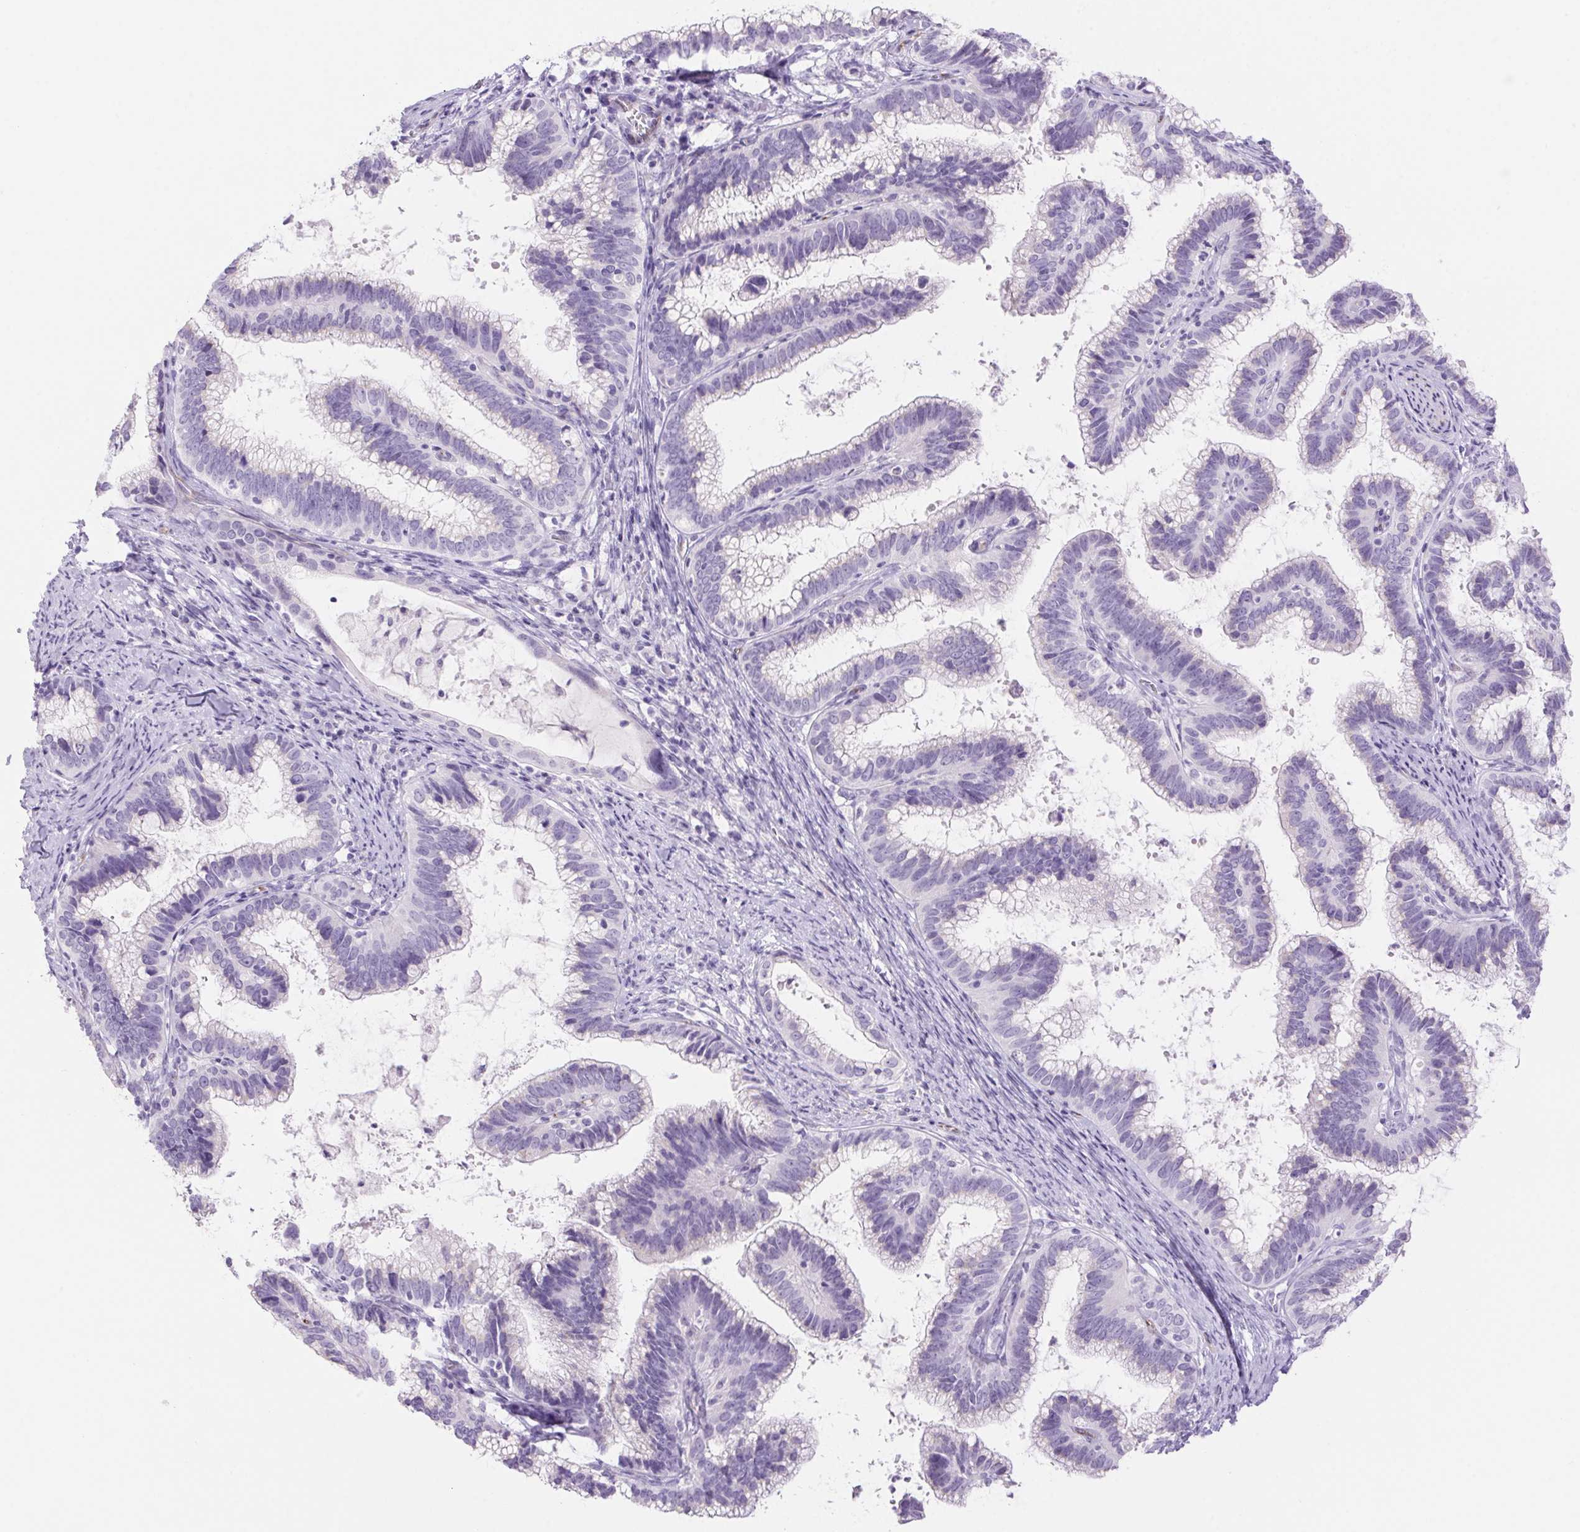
{"staining": {"intensity": "negative", "quantity": "none", "location": "none"}, "tissue": "cervical cancer", "cell_type": "Tumor cells", "image_type": "cancer", "snomed": [{"axis": "morphology", "description": "Adenocarcinoma, NOS"}, {"axis": "topography", "description": "Cervix"}], "caption": "This is an immunohistochemistry image of human cervical cancer. There is no expression in tumor cells.", "gene": "ERP27", "patient": {"sex": "female", "age": 61}}